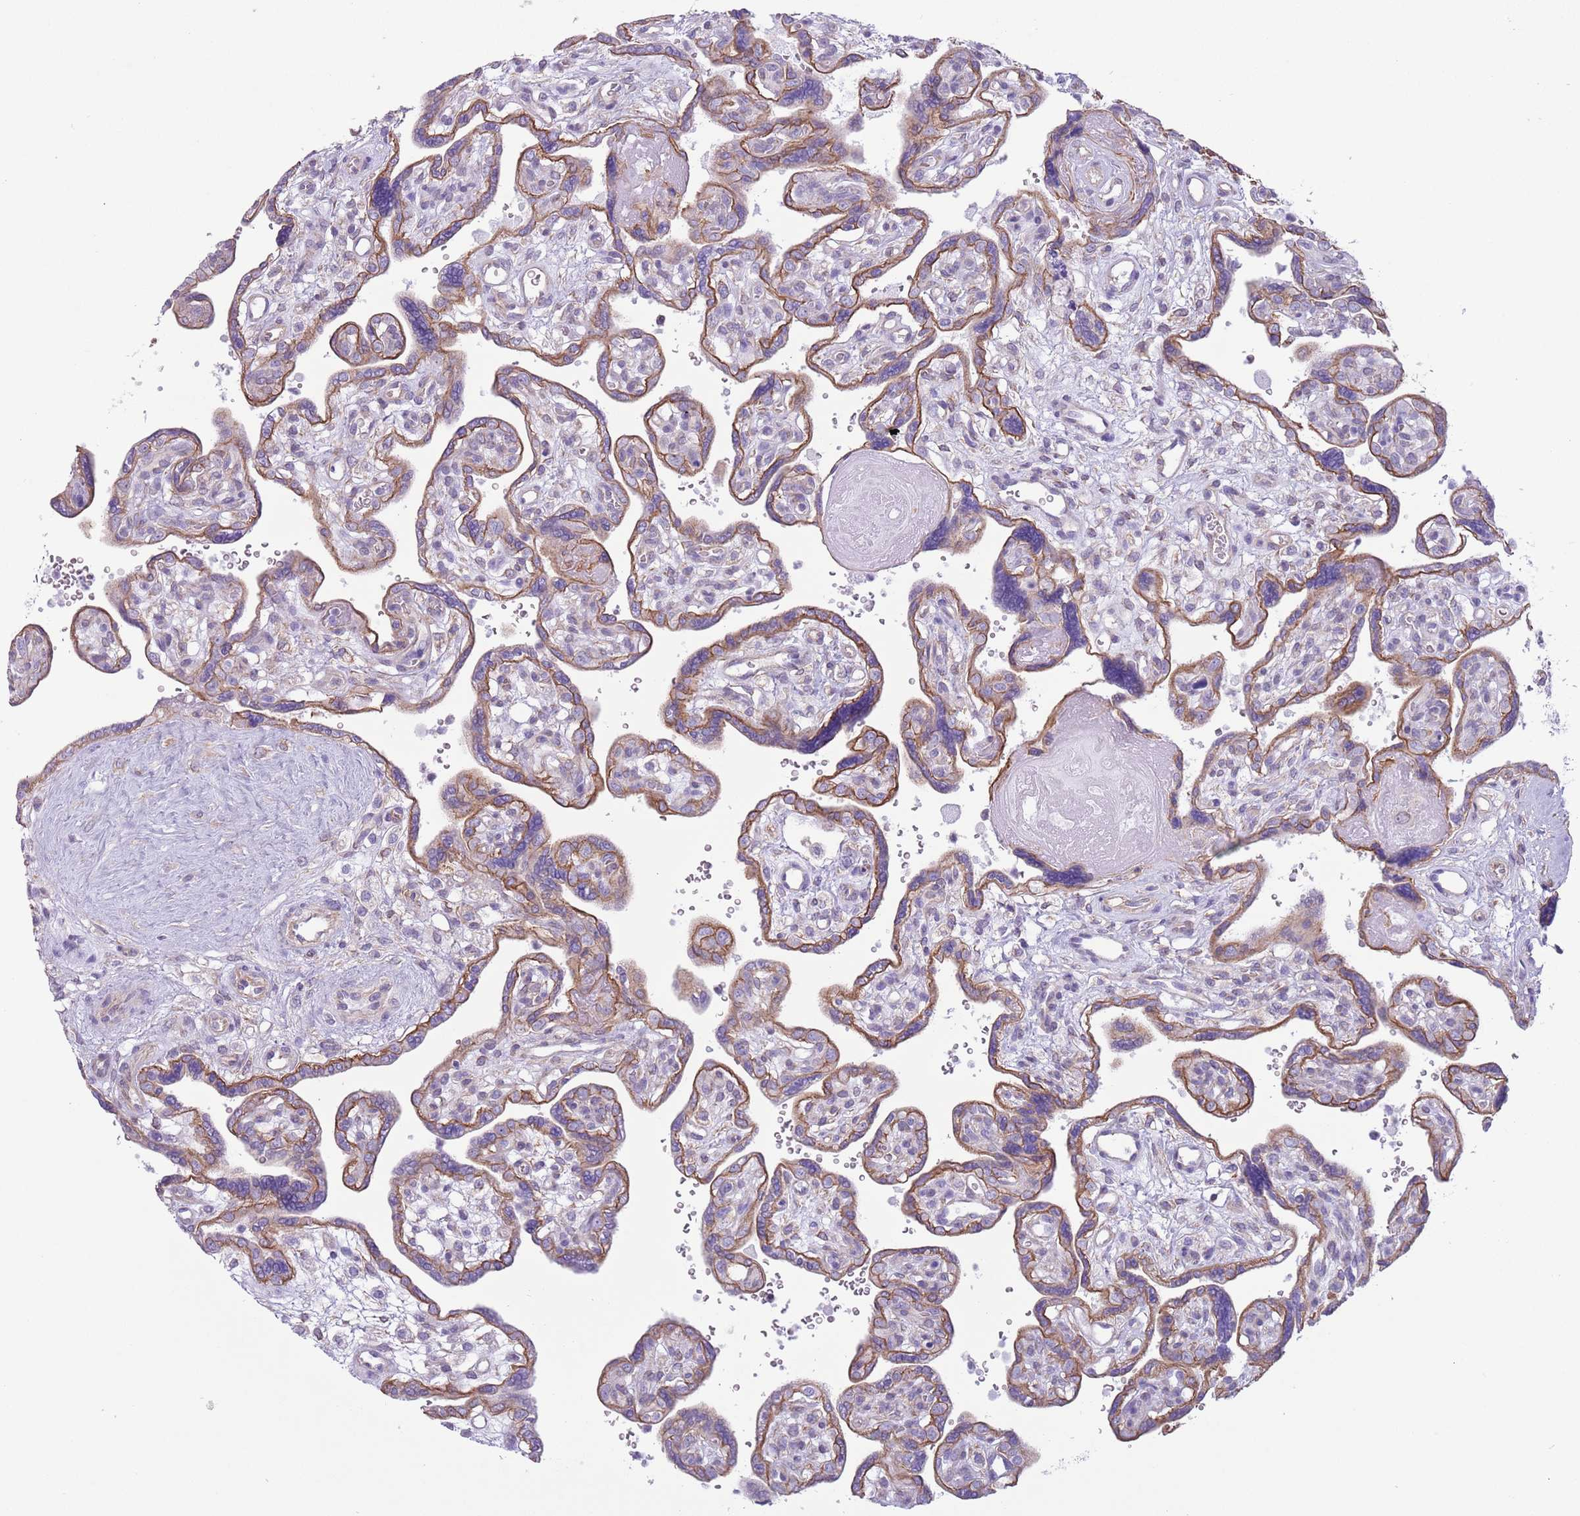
{"staining": {"intensity": "moderate", "quantity": ">75%", "location": "cytoplasmic/membranous"}, "tissue": "placenta", "cell_type": "Trophoblastic cells", "image_type": "normal", "snomed": [{"axis": "morphology", "description": "Normal tissue, NOS"}, {"axis": "topography", "description": "Placenta"}], "caption": "Immunohistochemistry (IHC) of benign placenta demonstrates medium levels of moderate cytoplasmic/membranous positivity in about >75% of trophoblastic cells. (Stains: DAB in brown, nuclei in blue, Microscopy: brightfield microscopy at high magnification).", "gene": "RBP3", "patient": {"sex": "female", "age": 39}}